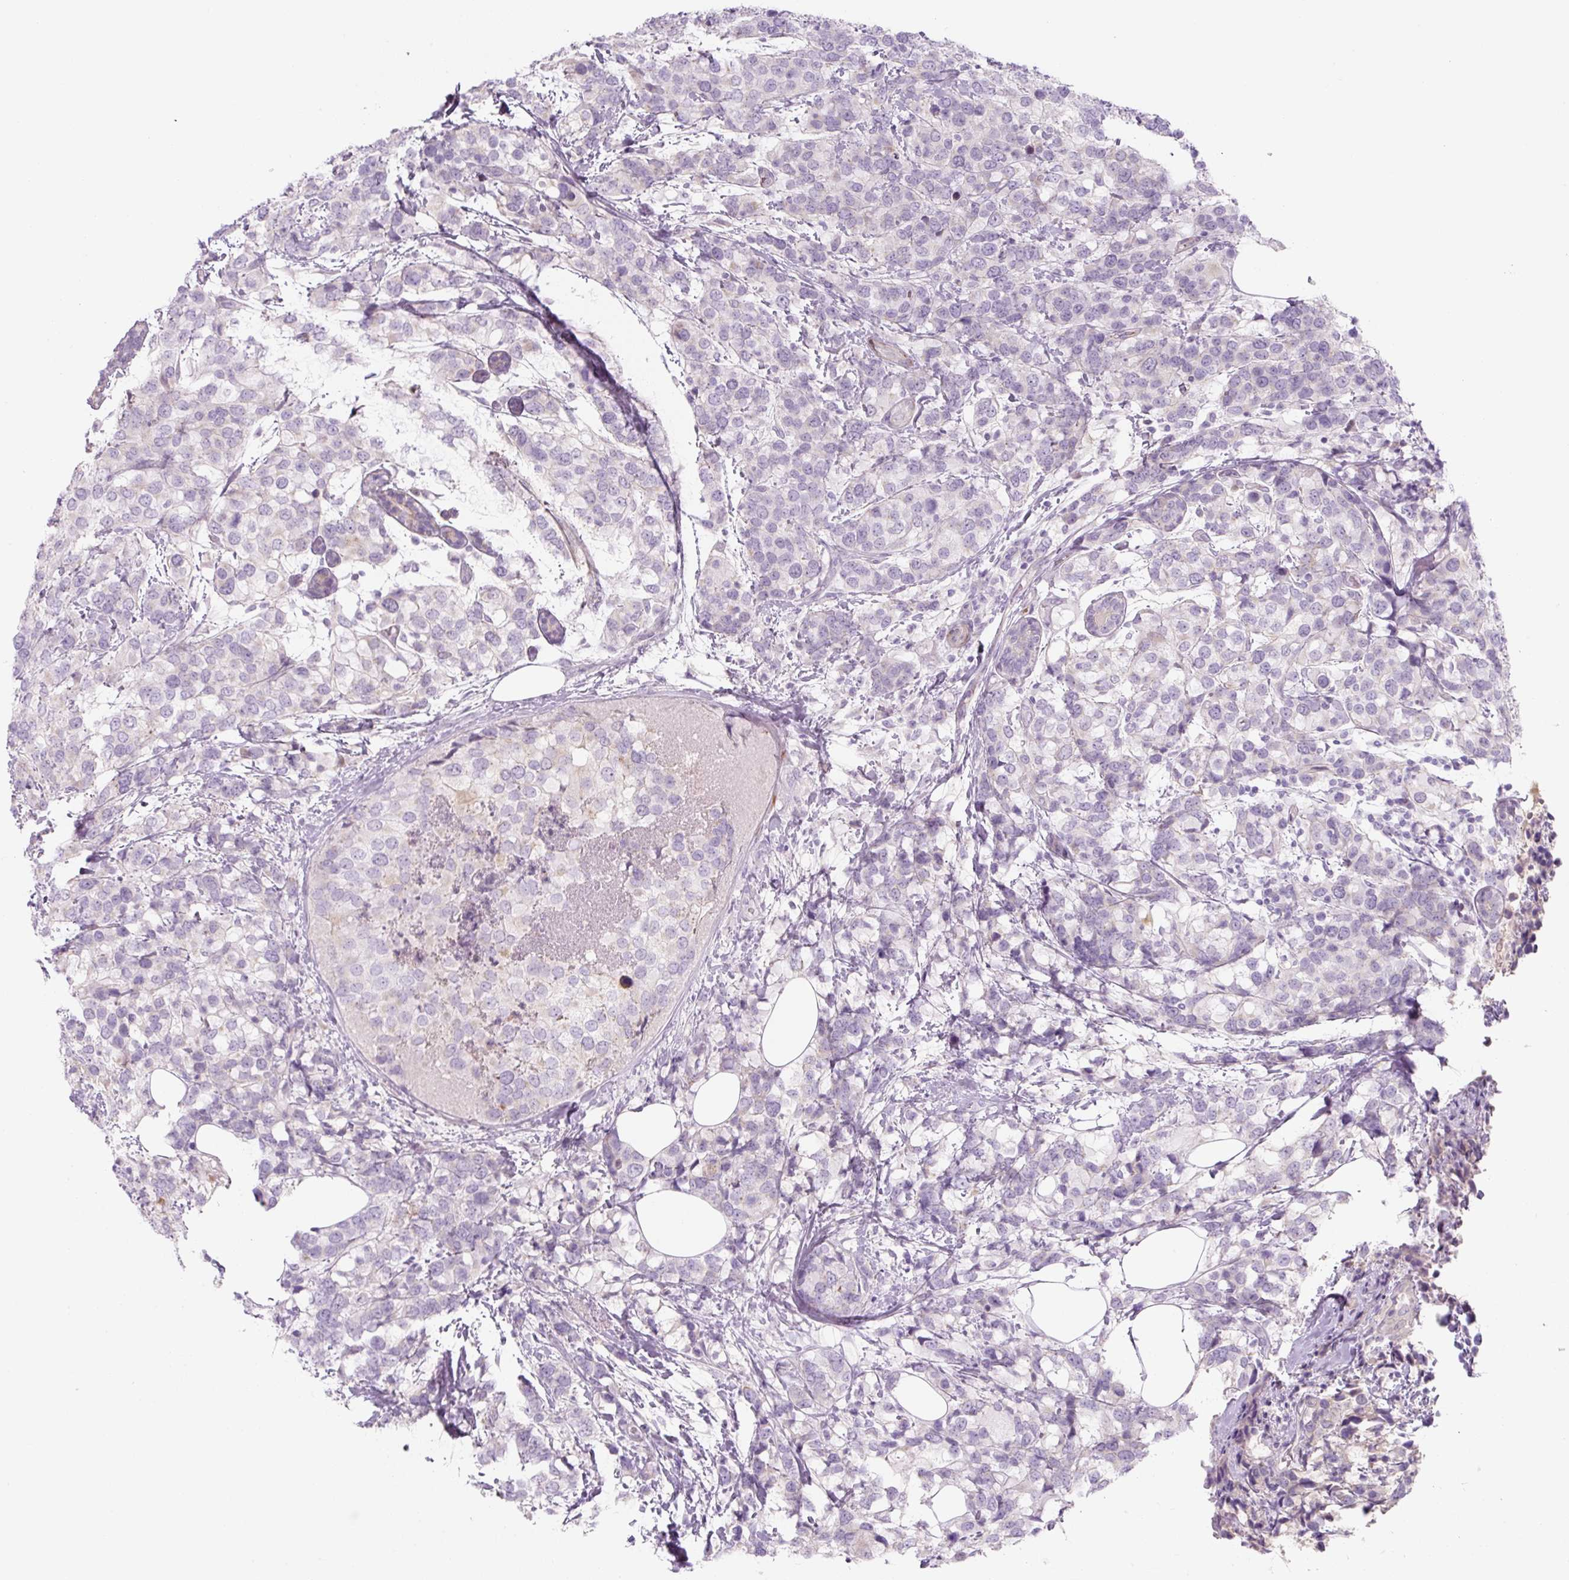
{"staining": {"intensity": "negative", "quantity": "none", "location": "none"}, "tissue": "breast cancer", "cell_type": "Tumor cells", "image_type": "cancer", "snomed": [{"axis": "morphology", "description": "Lobular carcinoma"}, {"axis": "topography", "description": "Breast"}], "caption": "The IHC micrograph has no significant positivity in tumor cells of lobular carcinoma (breast) tissue.", "gene": "PRM1", "patient": {"sex": "female", "age": 59}}